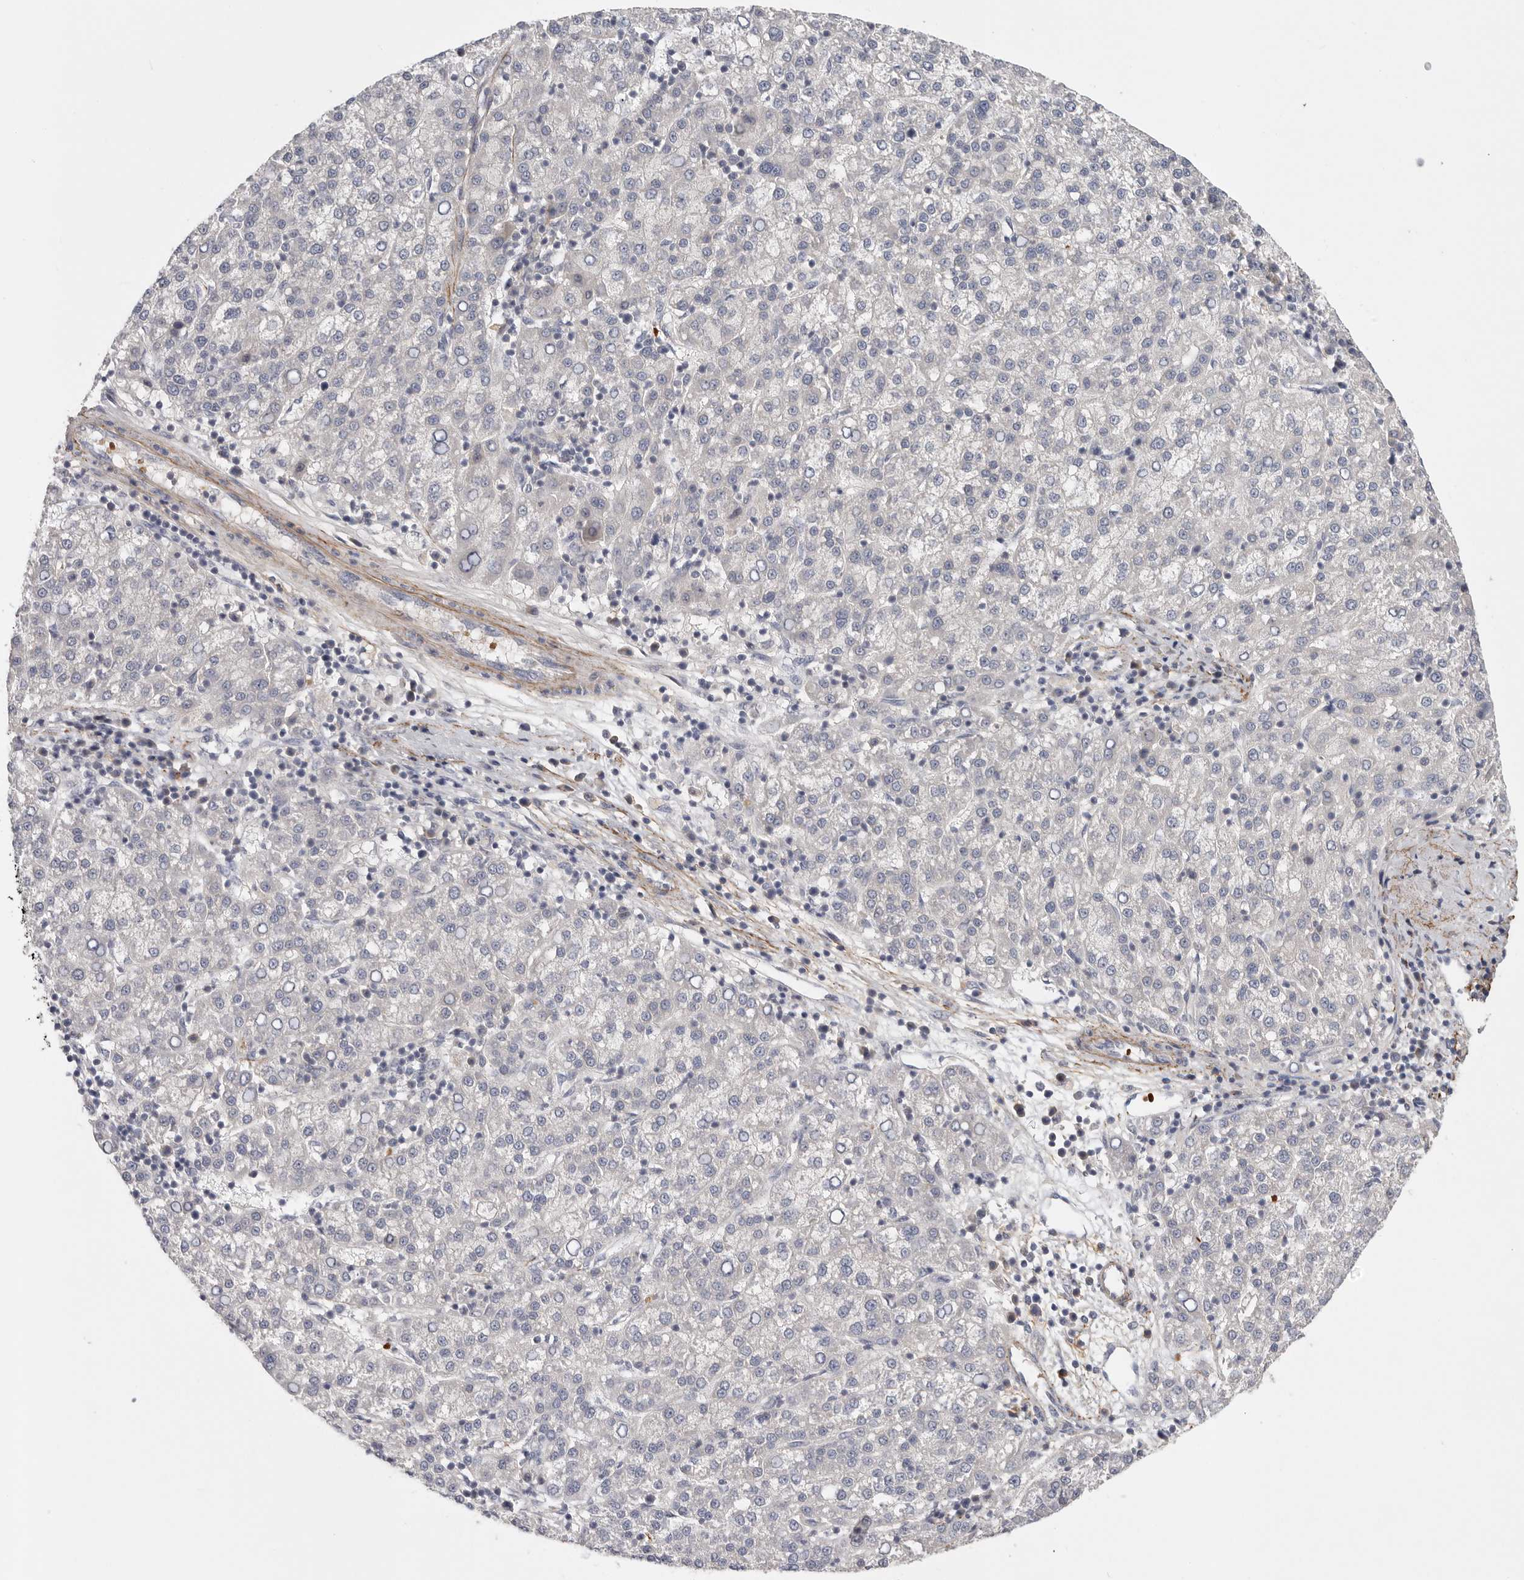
{"staining": {"intensity": "negative", "quantity": "none", "location": "none"}, "tissue": "liver cancer", "cell_type": "Tumor cells", "image_type": "cancer", "snomed": [{"axis": "morphology", "description": "Carcinoma, Hepatocellular, NOS"}, {"axis": "topography", "description": "Liver"}], "caption": "High magnification brightfield microscopy of hepatocellular carcinoma (liver) stained with DAB (3,3'-diaminobenzidine) (brown) and counterstained with hematoxylin (blue): tumor cells show no significant positivity.", "gene": "CFAP298", "patient": {"sex": "female", "age": 58}}